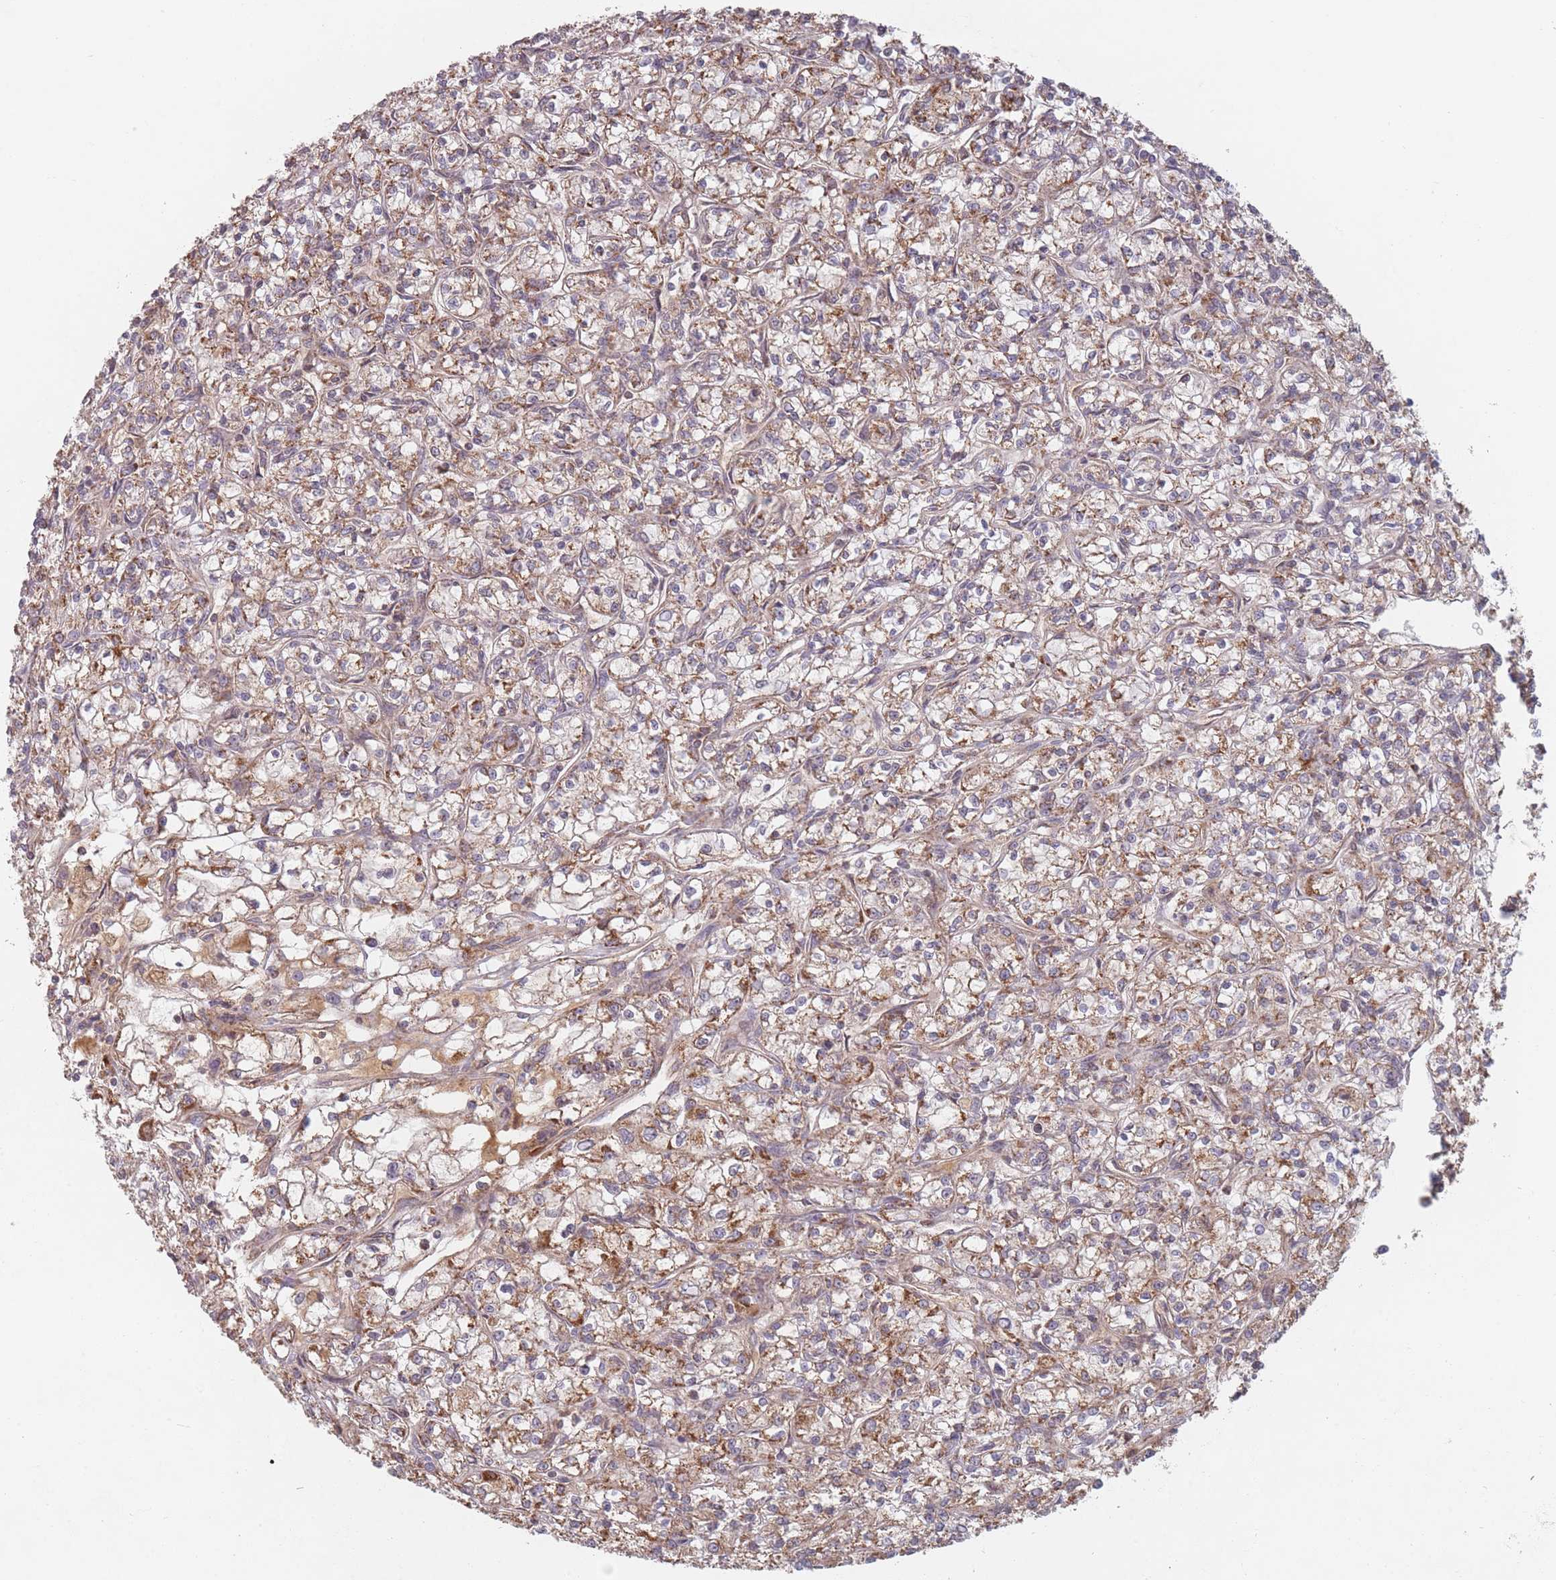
{"staining": {"intensity": "moderate", "quantity": ">75%", "location": "cytoplasmic/membranous"}, "tissue": "renal cancer", "cell_type": "Tumor cells", "image_type": "cancer", "snomed": [{"axis": "morphology", "description": "Adenocarcinoma, NOS"}, {"axis": "topography", "description": "Kidney"}], "caption": "This histopathology image reveals immunohistochemistry (IHC) staining of human renal adenocarcinoma, with medium moderate cytoplasmic/membranous expression in about >75% of tumor cells.", "gene": "OR2M4", "patient": {"sex": "female", "age": 59}}